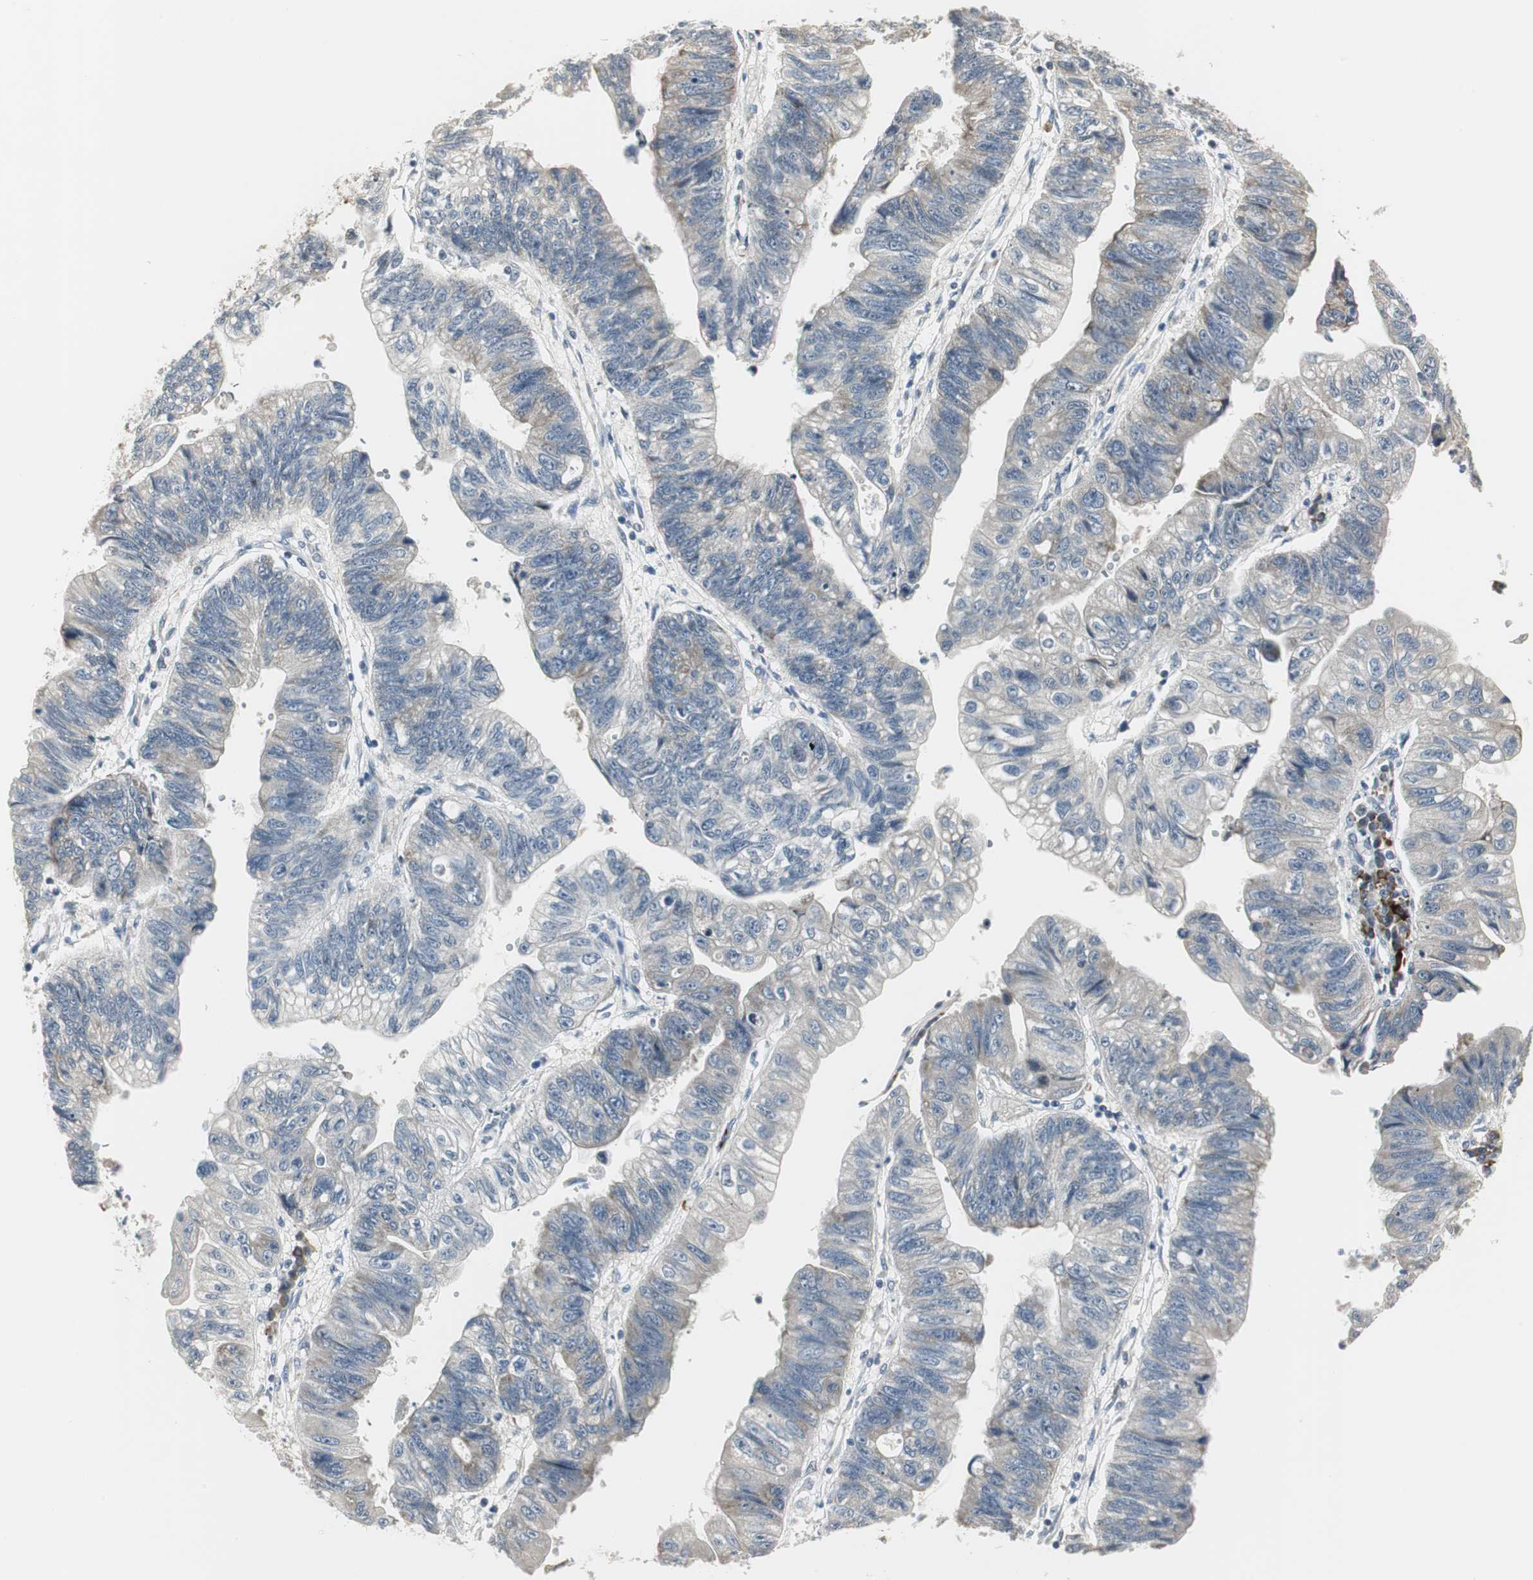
{"staining": {"intensity": "weak", "quantity": "25%-75%", "location": "cytoplasmic/membranous"}, "tissue": "stomach cancer", "cell_type": "Tumor cells", "image_type": "cancer", "snomed": [{"axis": "morphology", "description": "Adenocarcinoma, NOS"}, {"axis": "topography", "description": "Stomach"}], "caption": "Immunohistochemical staining of human stomach adenocarcinoma exhibits low levels of weak cytoplasmic/membranous expression in about 25%-75% of tumor cells.", "gene": "CCT5", "patient": {"sex": "male", "age": 59}}